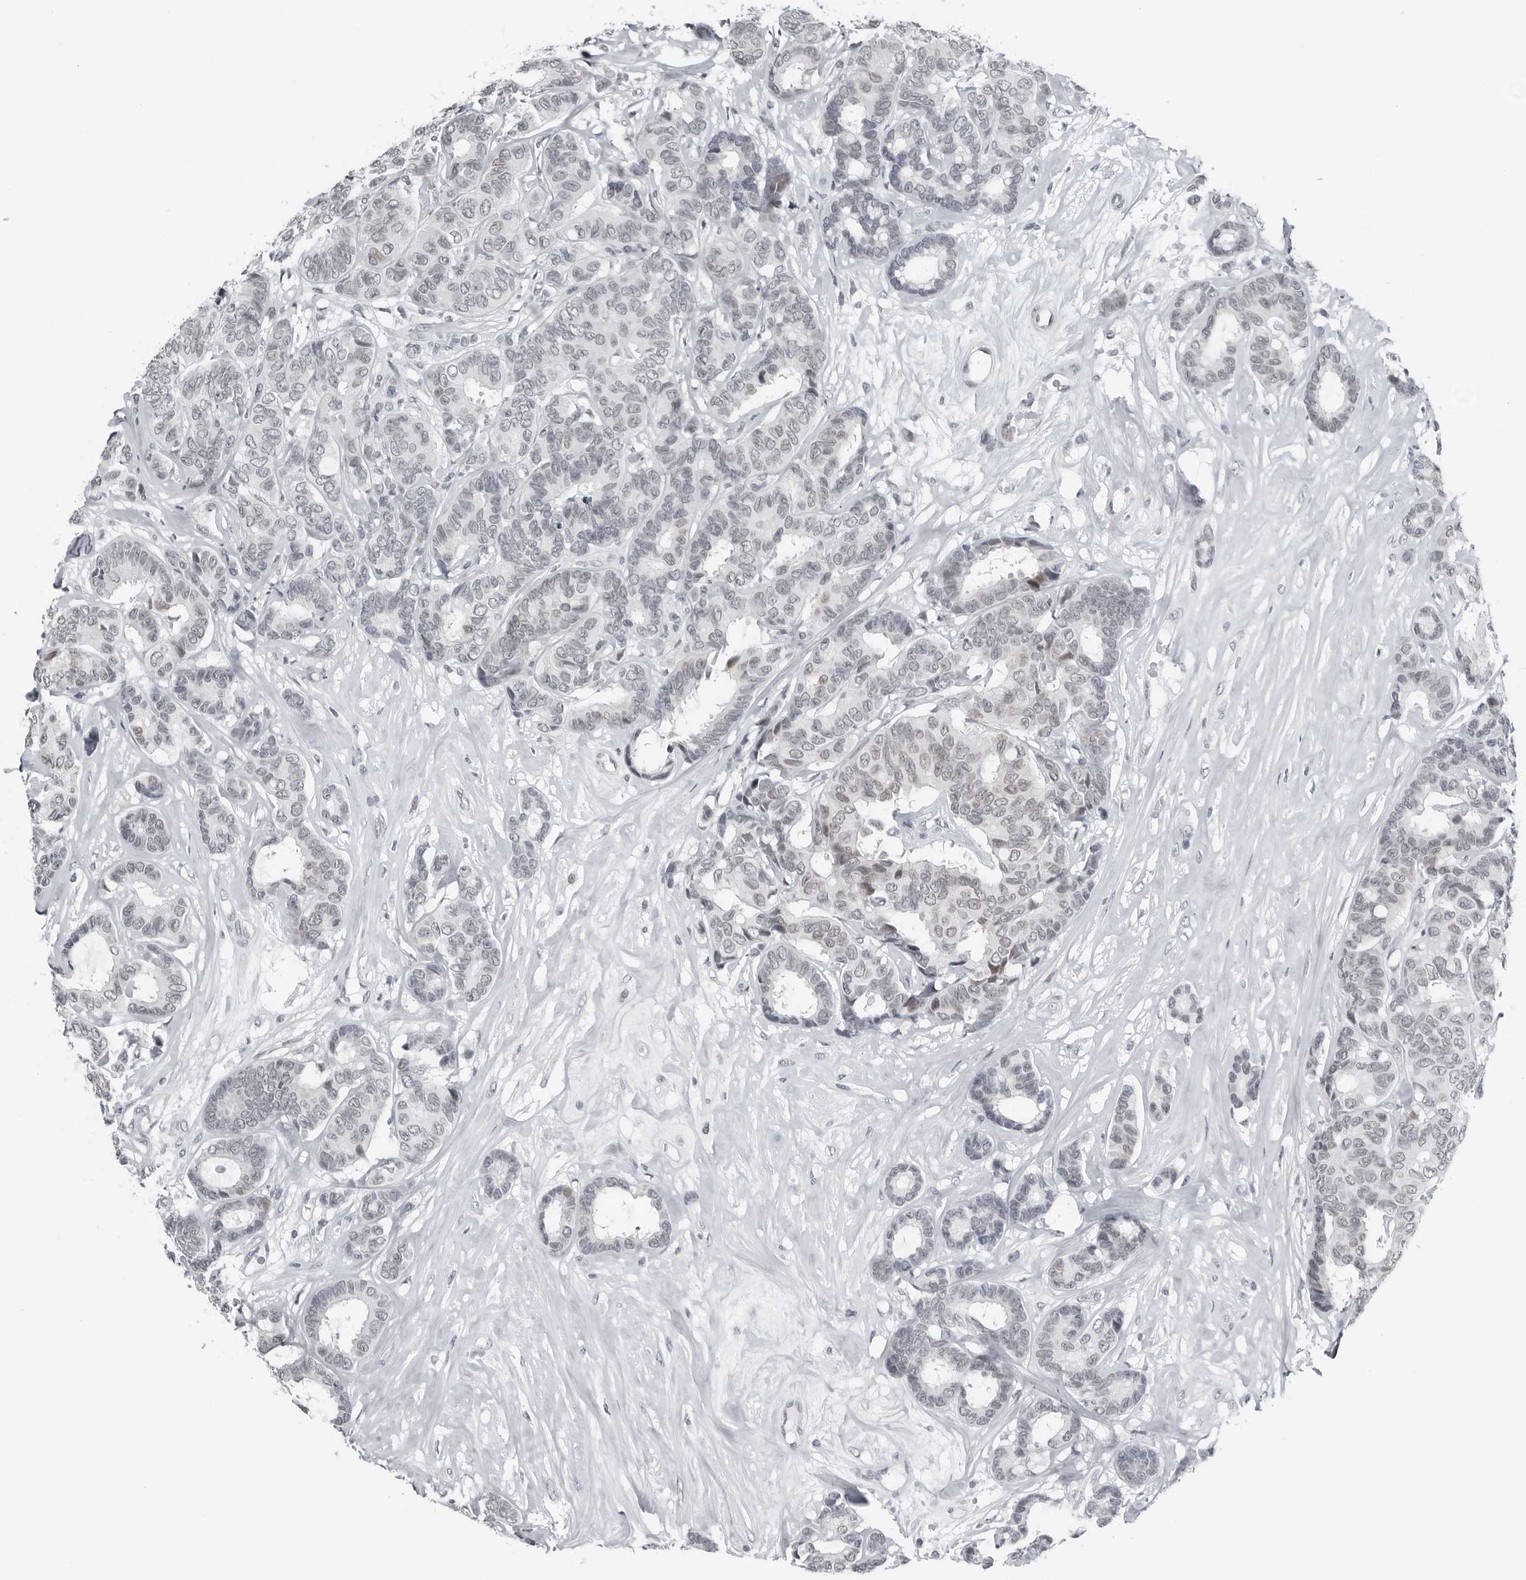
{"staining": {"intensity": "negative", "quantity": "none", "location": "none"}, "tissue": "breast cancer", "cell_type": "Tumor cells", "image_type": "cancer", "snomed": [{"axis": "morphology", "description": "Duct carcinoma"}, {"axis": "topography", "description": "Breast"}], "caption": "Invasive ductal carcinoma (breast) was stained to show a protein in brown. There is no significant staining in tumor cells.", "gene": "PPP1R42", "patient": {"sex": "female", "age": 87}}